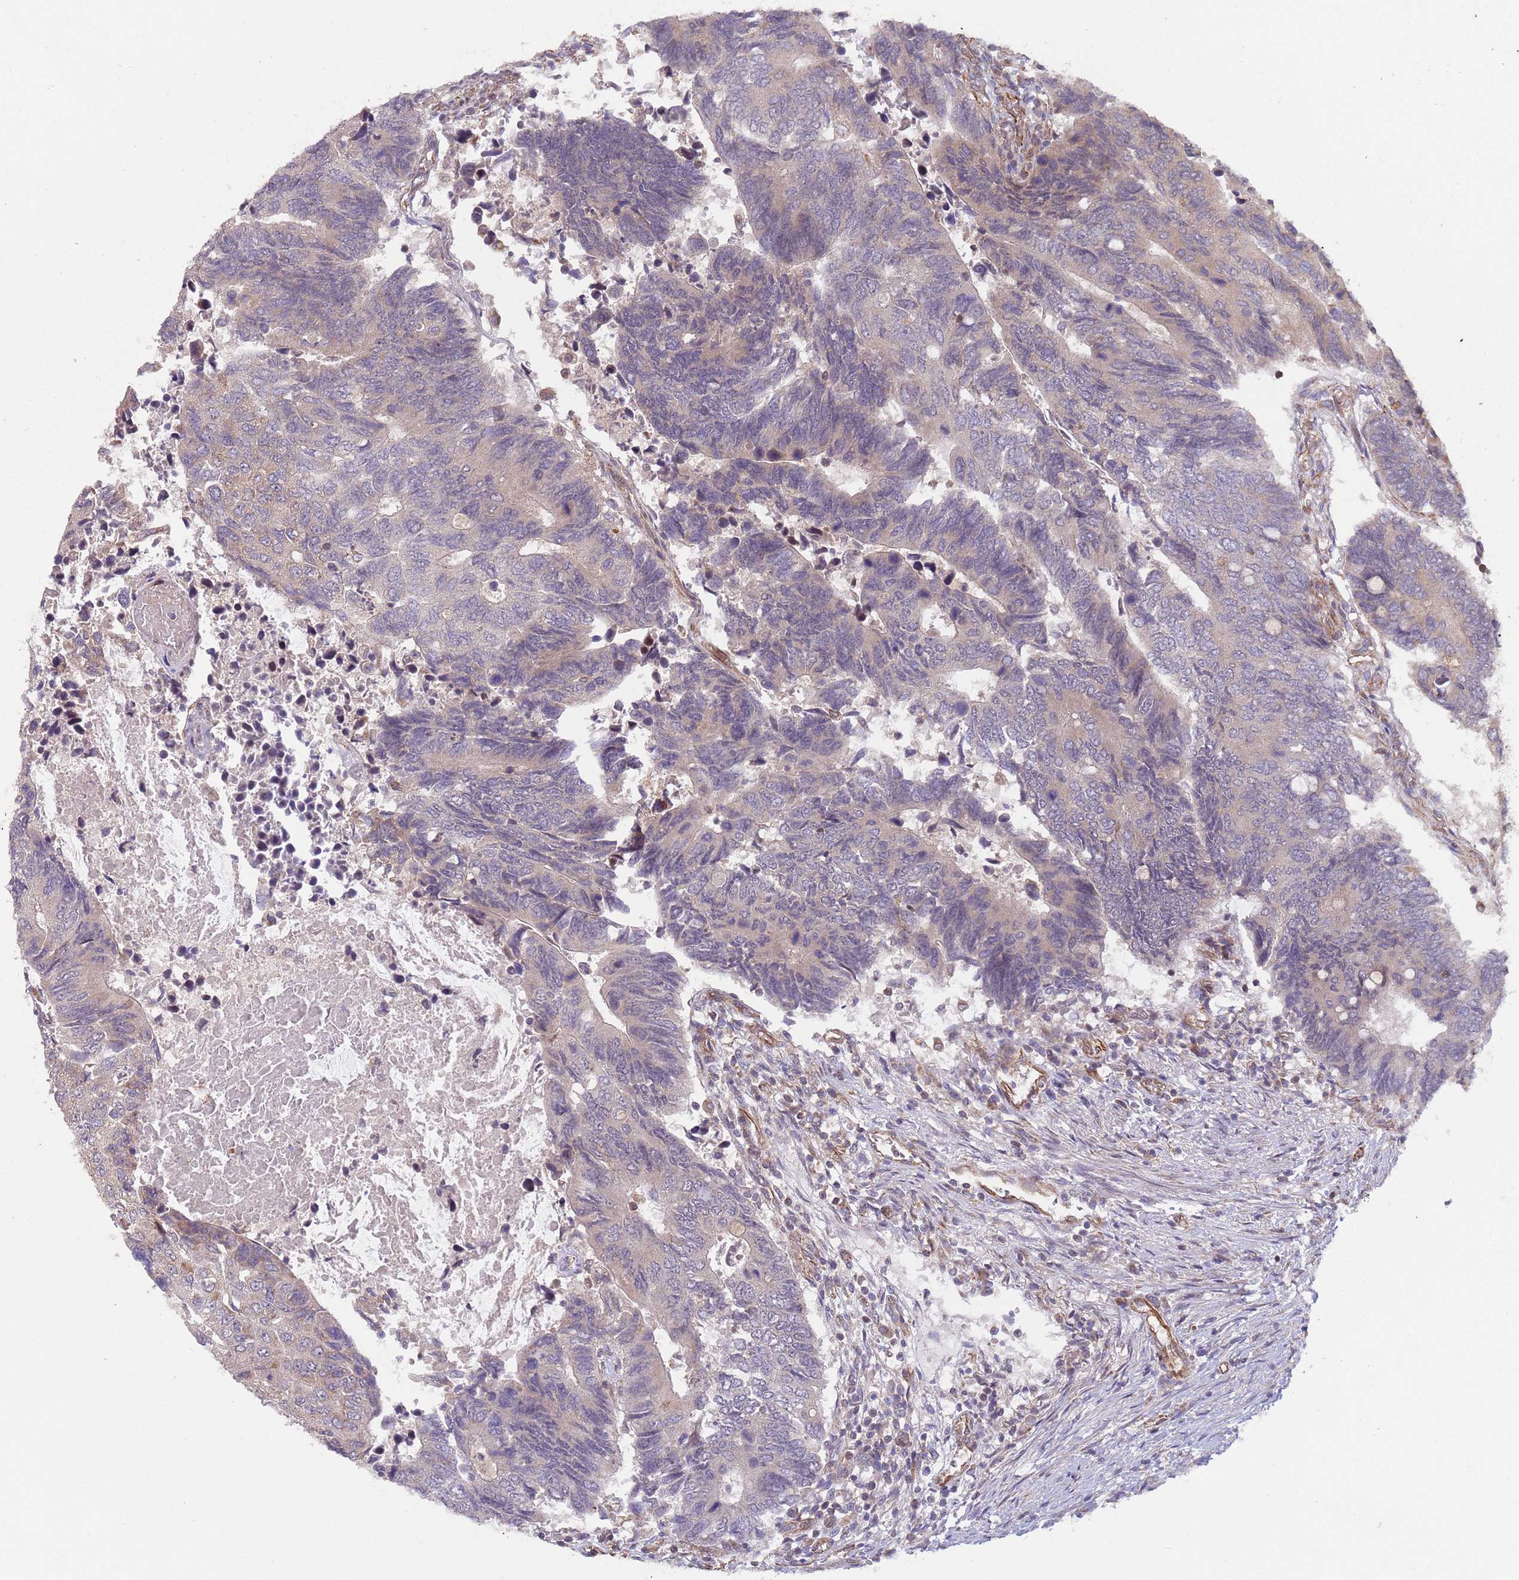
{"staining": {"intensity": "negative", "quantity": "none", "location": "none"}, "tissue": "colorectal cancer", "cell_type": "Tumor cells", "image_type": "cancer", "snomed": [{"axis": "morphology", "description": "Adenocarcinoma, NOS"}, {"axis": "topography", "description": "Colon"}], "caption": "IHC photomicrograph of human colorectal adenocarcinoma stained for a protein (brown), which demonstrates no staining in tumor cells.", "gene": "CHD9", "patient": {"sex": "male", "age": 87}}